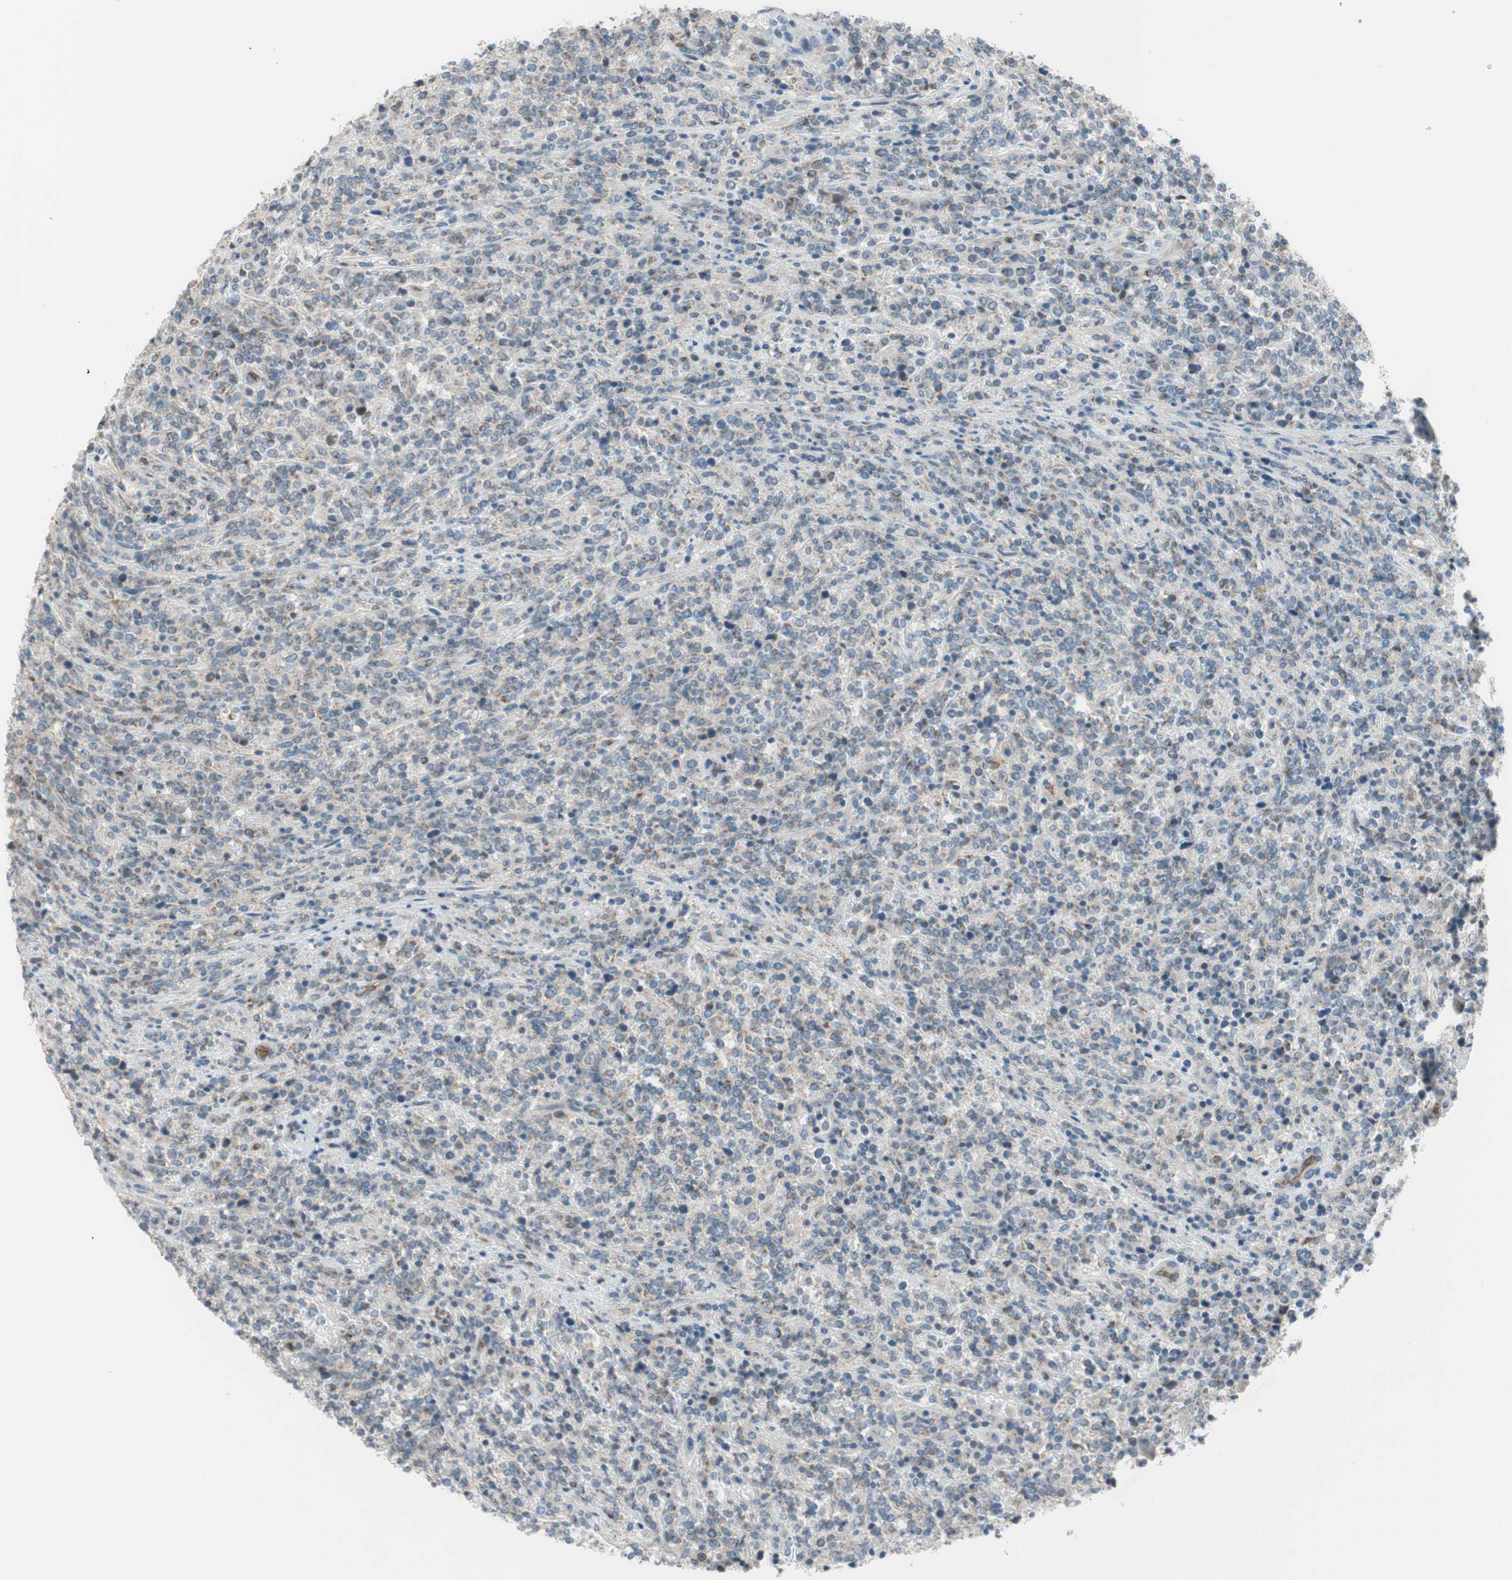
{"staining": {"intensity": "moderate", "quantity": "25%-75%", "location": "cytoplasmic/membranous"}, "tissue": "lymphoma", "cell_type": "Tumor cells", "image_type": "cancer", "snomed": [{"axis": "morphology", "description": "Malignant lymphoma, non-Hodgkin's type, High grade"}, {"axis": "topography", "description": "Soft tissue"}], "caption": "A brown stain shows moderate cytoplasmic/membranous positivity of a protein in lymphoma tumor cells.", "gene": "GYPC", "patient": {"sex": "male", "age": 18}}